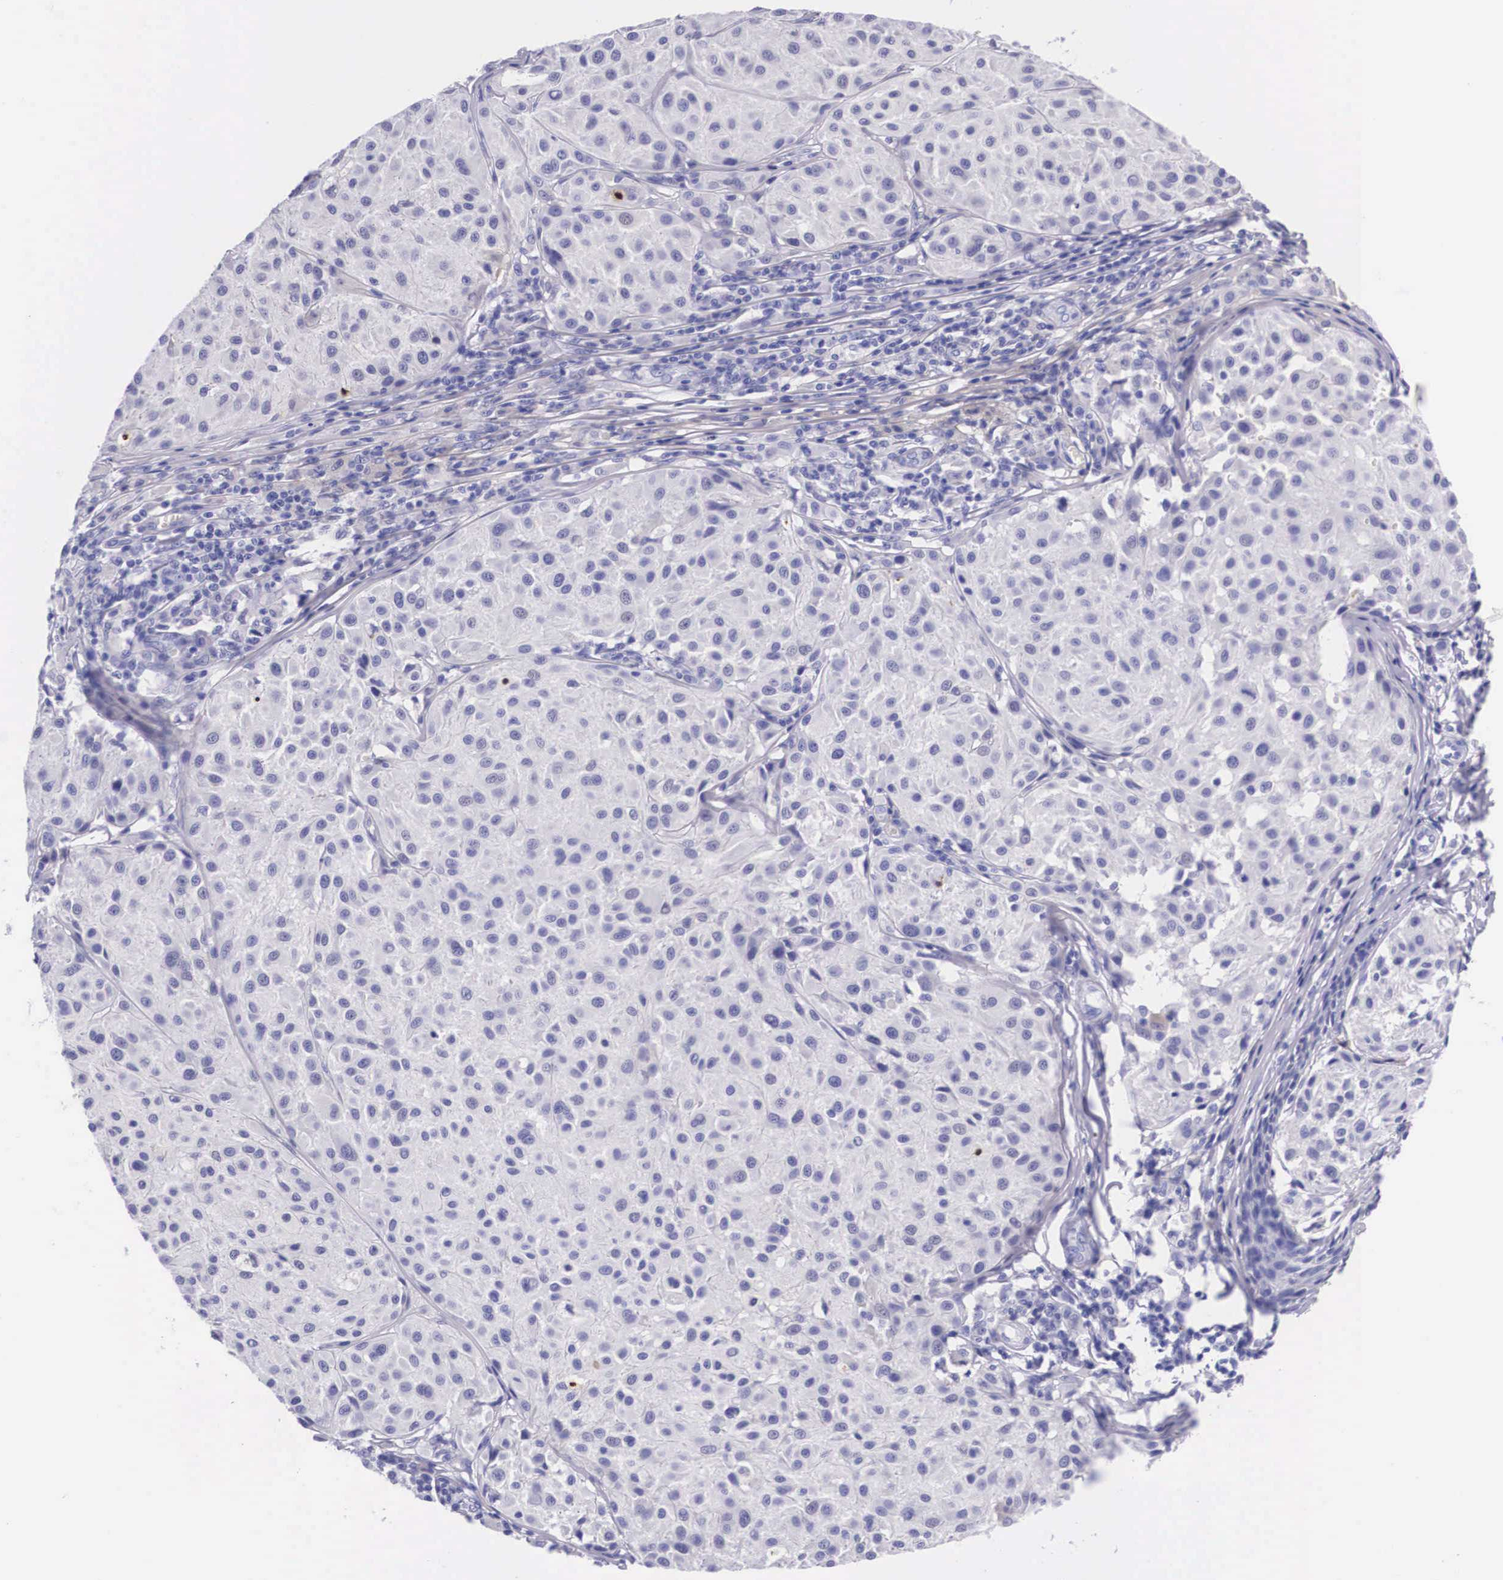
{"staining": {"intensity": "negative", "quantity": "none", "location": "none"}, "tissue": "melanoma", "cell_type": "Tumor cells", "image_type": "cancer", "snomed": [{"axis": "morphology", "description": "Malignant melanoma, NOS"}, {"axis": "topography", "description": "Skin"}], "caption": "Tumor cells show no significant positivity in melanoma.", "gene": "PLG", "patient": {"sex": "male", "age": 36}}